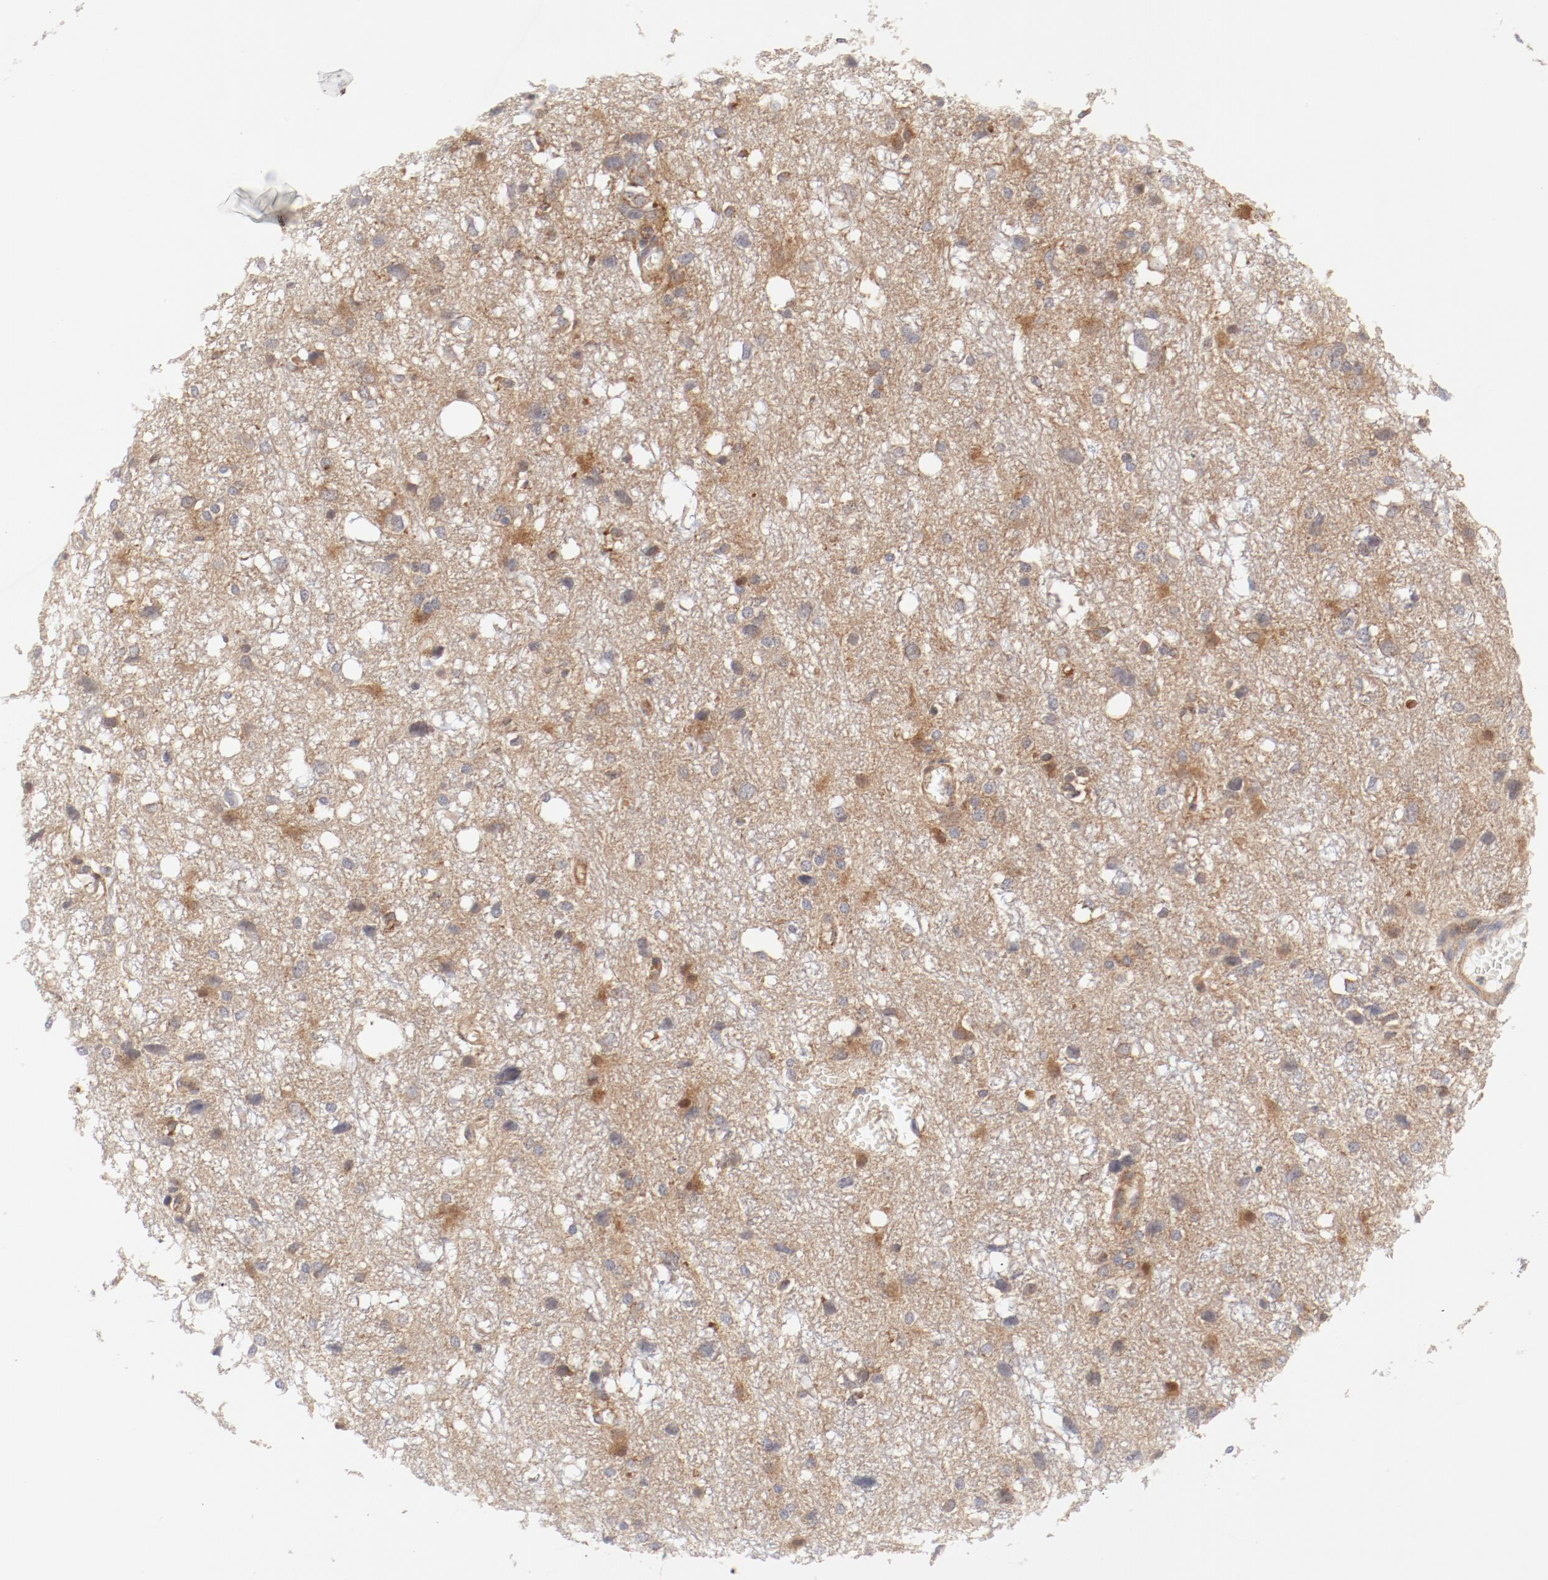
{"staining": {"intensity": "moderate", "quantity": ">75%", "location": "cytoplasmic/membranous"}, "tissue": "glioma", "cell_type": "Tumor cells", "image_type": "cancer", "snomed": [{"axis": "morphology", "description": "Glioma, malignant, High grade"}, {"axis": "topography", "description": "Brain"}], "caption": "A brown stain labels moderate cytoplasmic/membranous positivity of a protein in human malignant glioma (high-grade) tumor cells.", "gene": "AP2A1", "patient": {"sex": "female", "age": 59}}